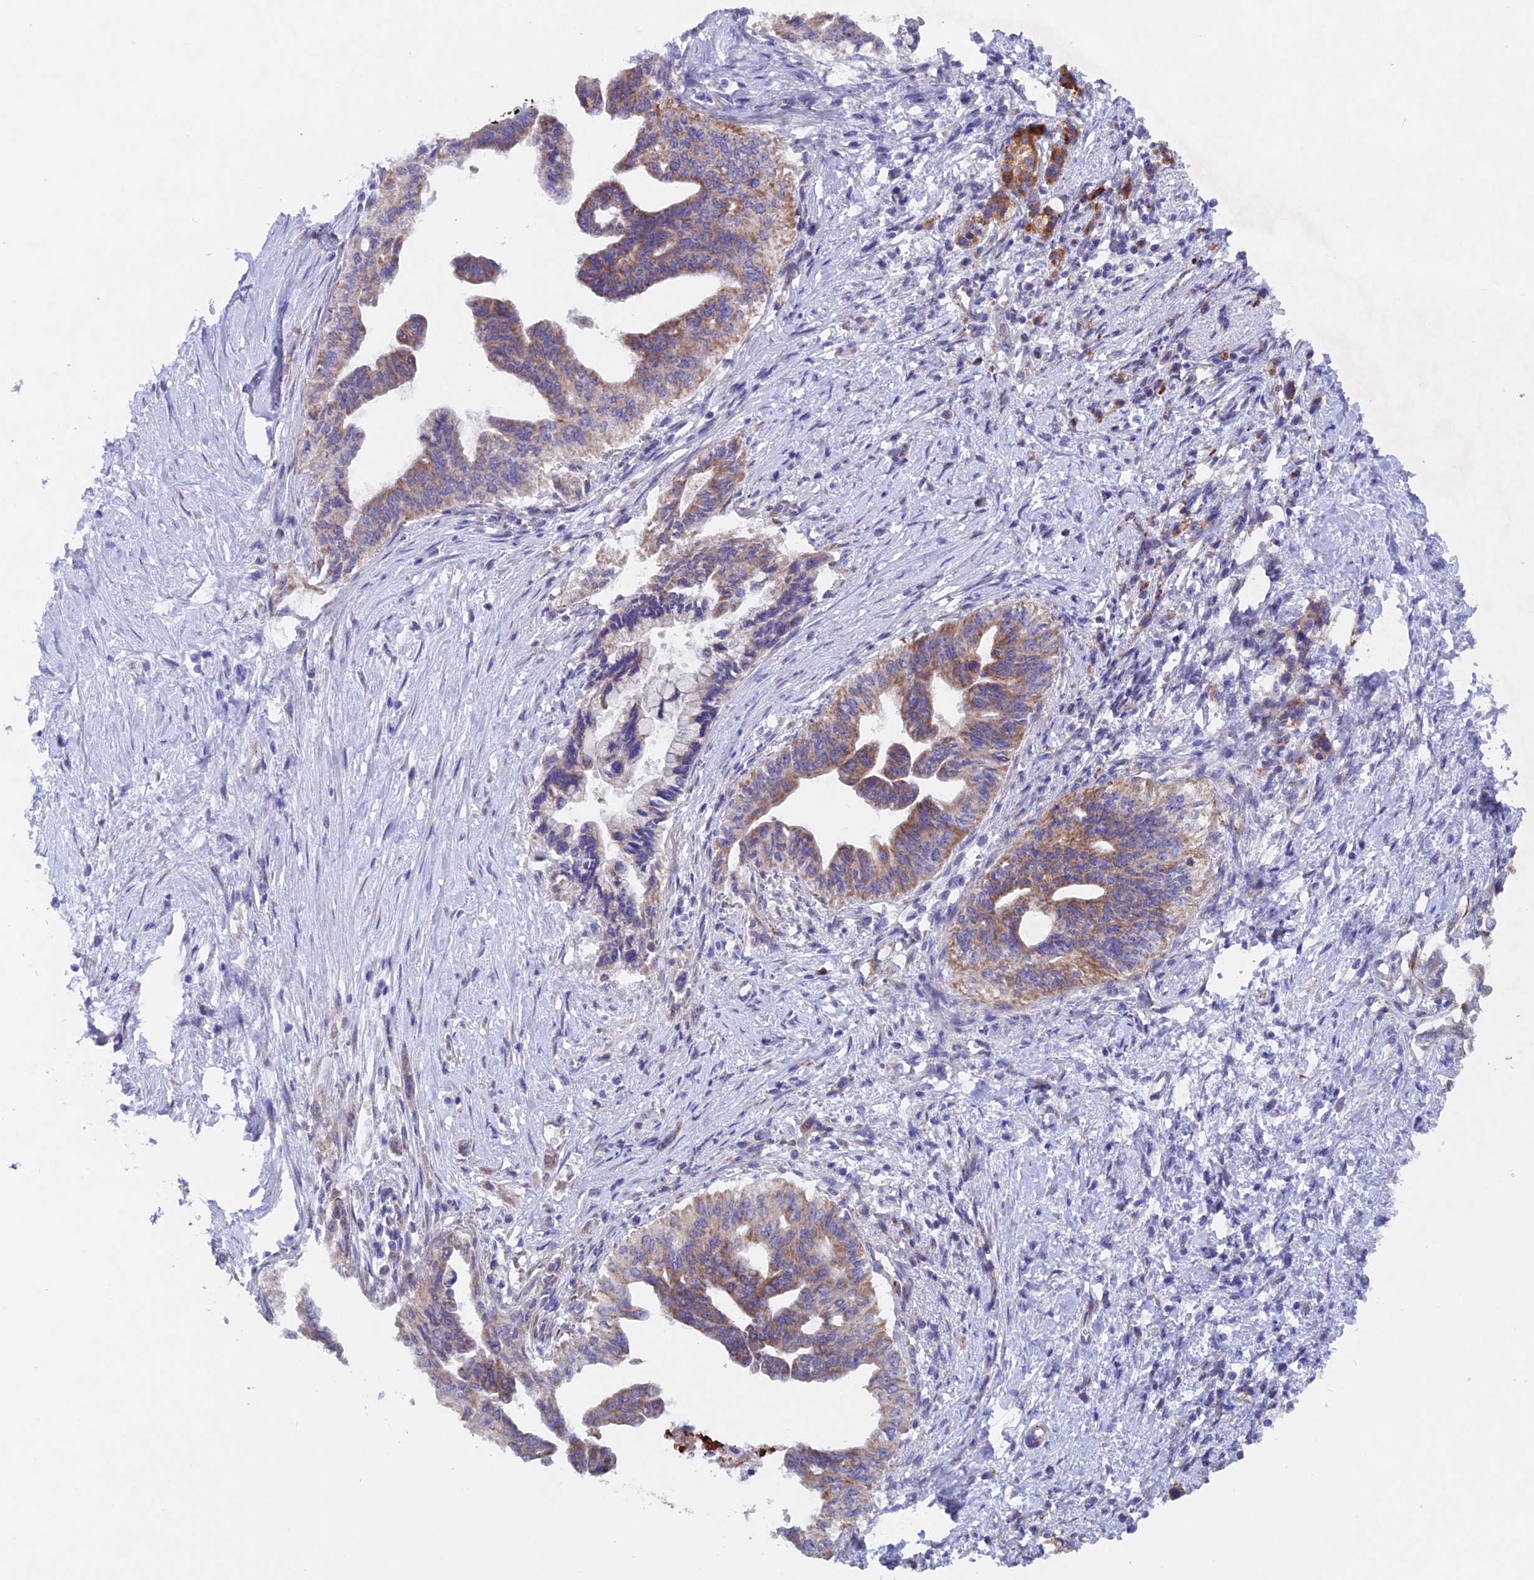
{"staining": {"intensity": "moderate", "quantity": "25%-75%", "location": "cytoplasmic/membranous"}, "tissue": "pancreatic cancer", "cell_type": "Tumor cells", "image_type": "cancer", "snomed": [{"axis": "morphology", "description": "Adenocarcinoma, NOS"}, {"axis": "topography", "description": "Pancreas"}], "caption": "Immunohistochemical staining of human pancreatic cancer reveals moderate cytoplasmic/membranous protein positivity in about 25%-75% of tumor cells. (IHC, brightfield microscopy, high magnification).", "gene": "MRPL1", "patient": {"sex": "female", "age": 83}}